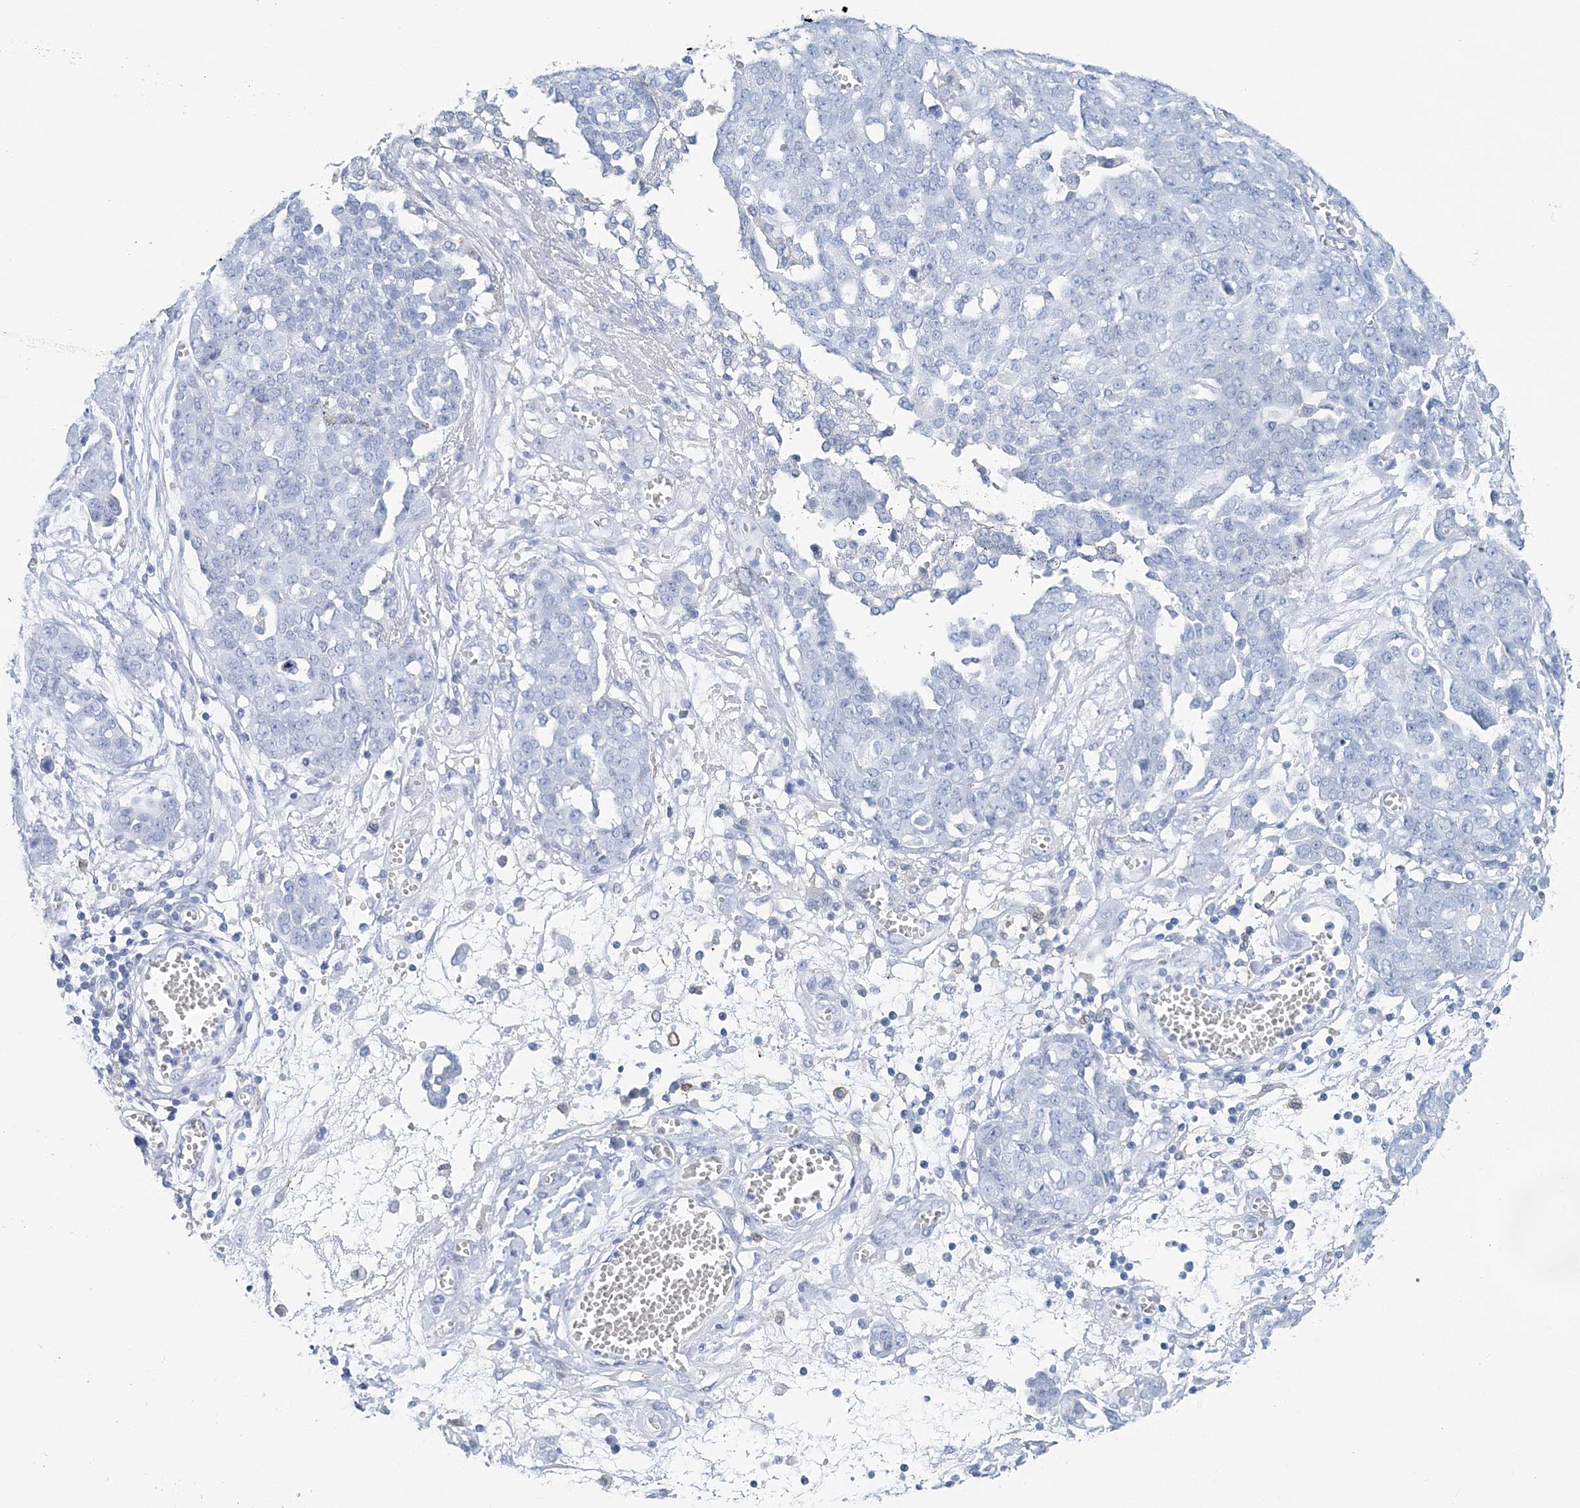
{"staining": {"intensity": "negative", "quantity": "none", "location": "none"}, "tissue": "ovarian cancer", "cell_type": "Tumor cells", "image_type": "cancer", "snomed": [{"axis": "morphology", "description": "Cystadenocarcinoma, serous, NOS"}, {"axis": "topography", "description": "Soft tissue"}, {"axis": "topography", "description": "Ovary"}], "caption": "Immunohistochemistry (IHC) photomicrograph of human ovarian cancer (serous cystadenocarcinoma) stained for a protein (brown), which reveals no staining in tumor cells.", "gene": "NKX6-1", "patient": {"sex": "female", "age": 57}}